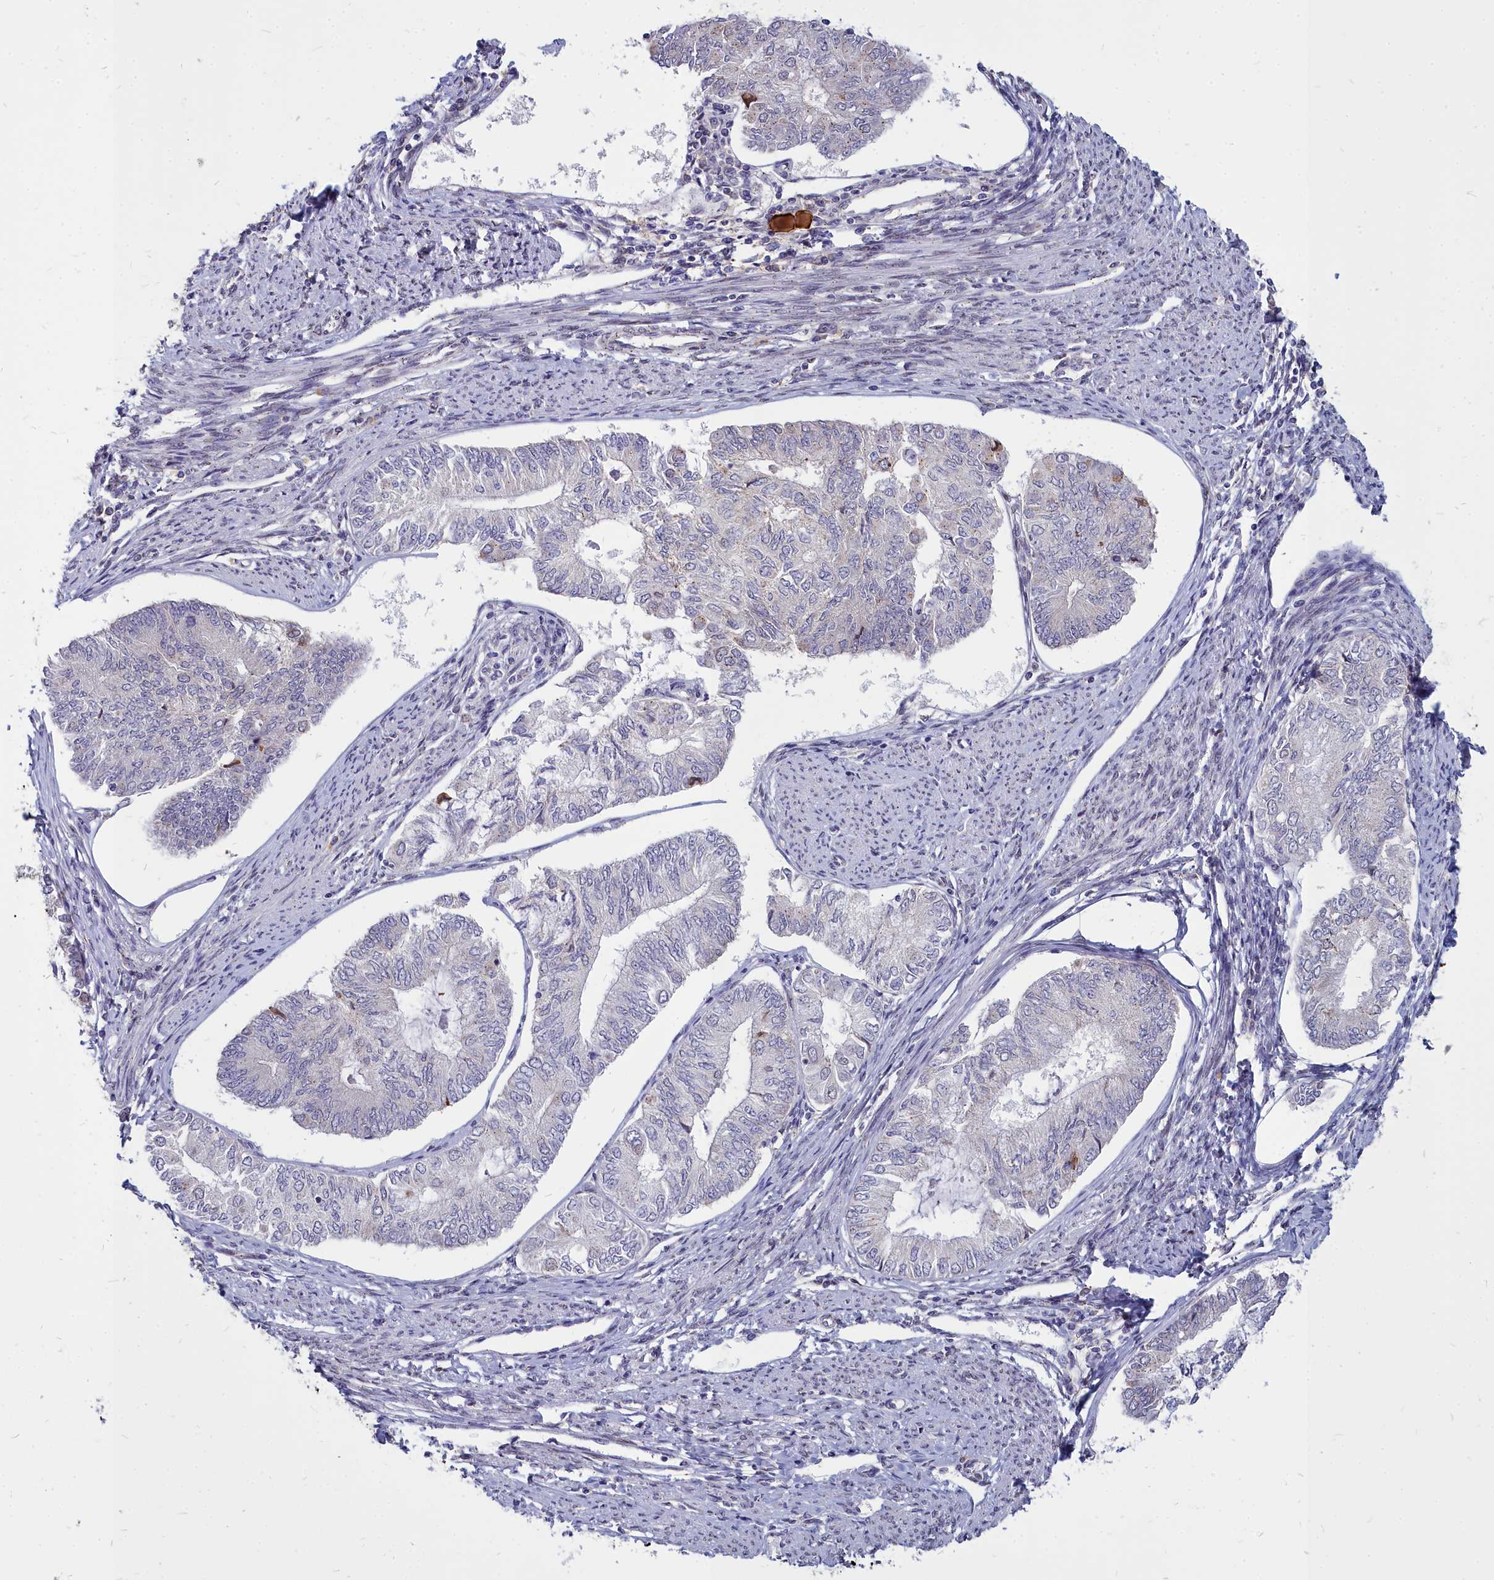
{"staining": {"intensity": "negative", "quantity": "none", "location": "none"}, "tissue": "endometrial cancer", "cell_type": "Tumor cells", "image_type": "cancer", "snomed": [{"axis": "morphology", "description": "Adenocarcinoma, NOS"}, {"axis": "topography", "description": "Endometrium"}], "caption": "DAB (3,3'-diaminobenzidine) immunohistochemical staining of human endometrial cancer (adenocarcinoma) demonstrates no significant positivity in tumor cells.", "gene": "NOXA1", "patient": {"sex": "female", "age": 68}}